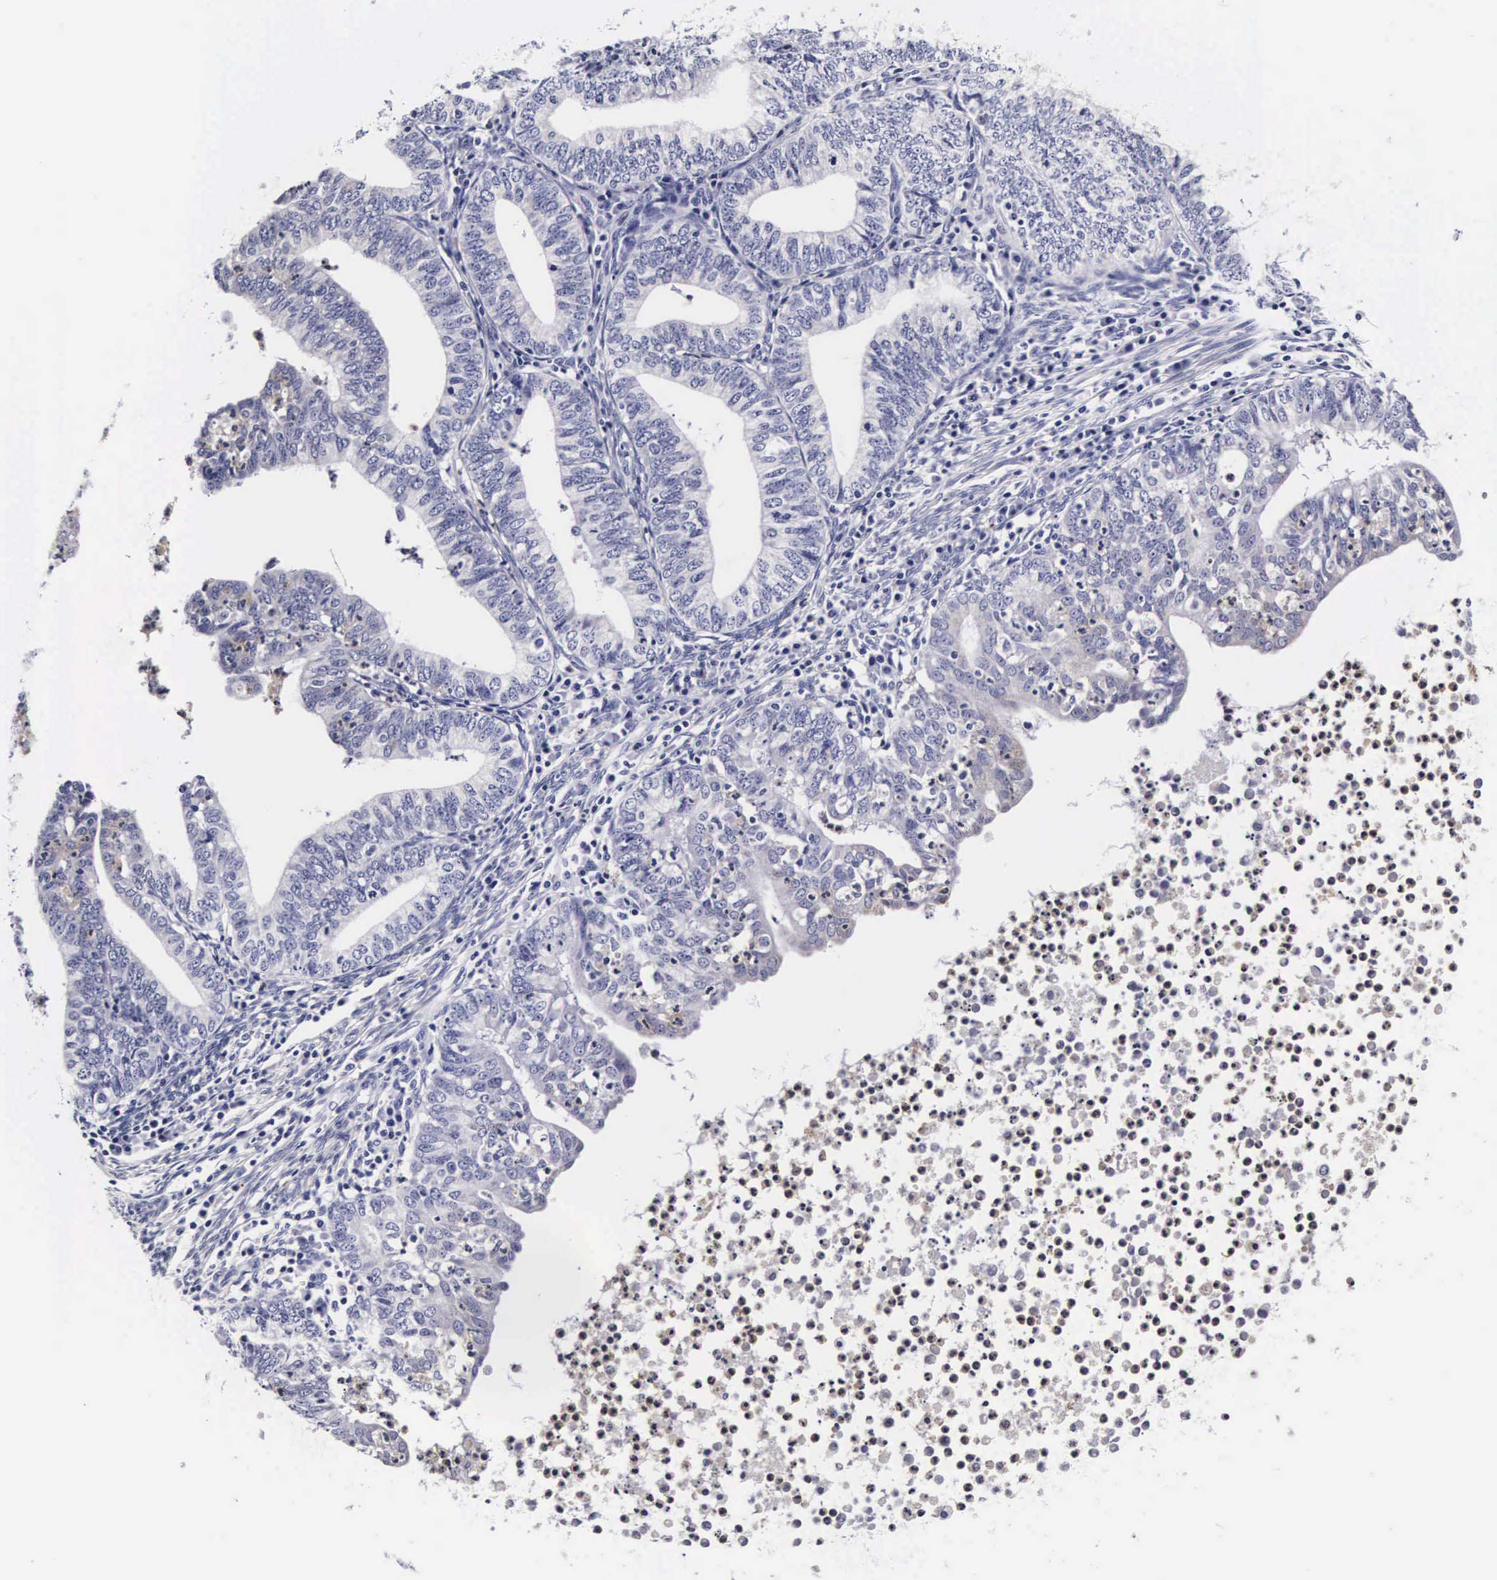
{"staining": {"intensity": "negative", "quantity": "none", "location": "none"}, "tissue": "endometrial cancer", "cell_type": "Tumor cells", "image_type": "cancer", "snomed": [{"axis": "morphology", "description": "Adenocarcinoma, NOS"}, {"axis": "topography", "description": "Endometrium"}], "caption": "There is no significant staining in tumor cells of endometrial cancer.", "gene": "RNASE6", "patient": {"sex": "female", "age": 66}}